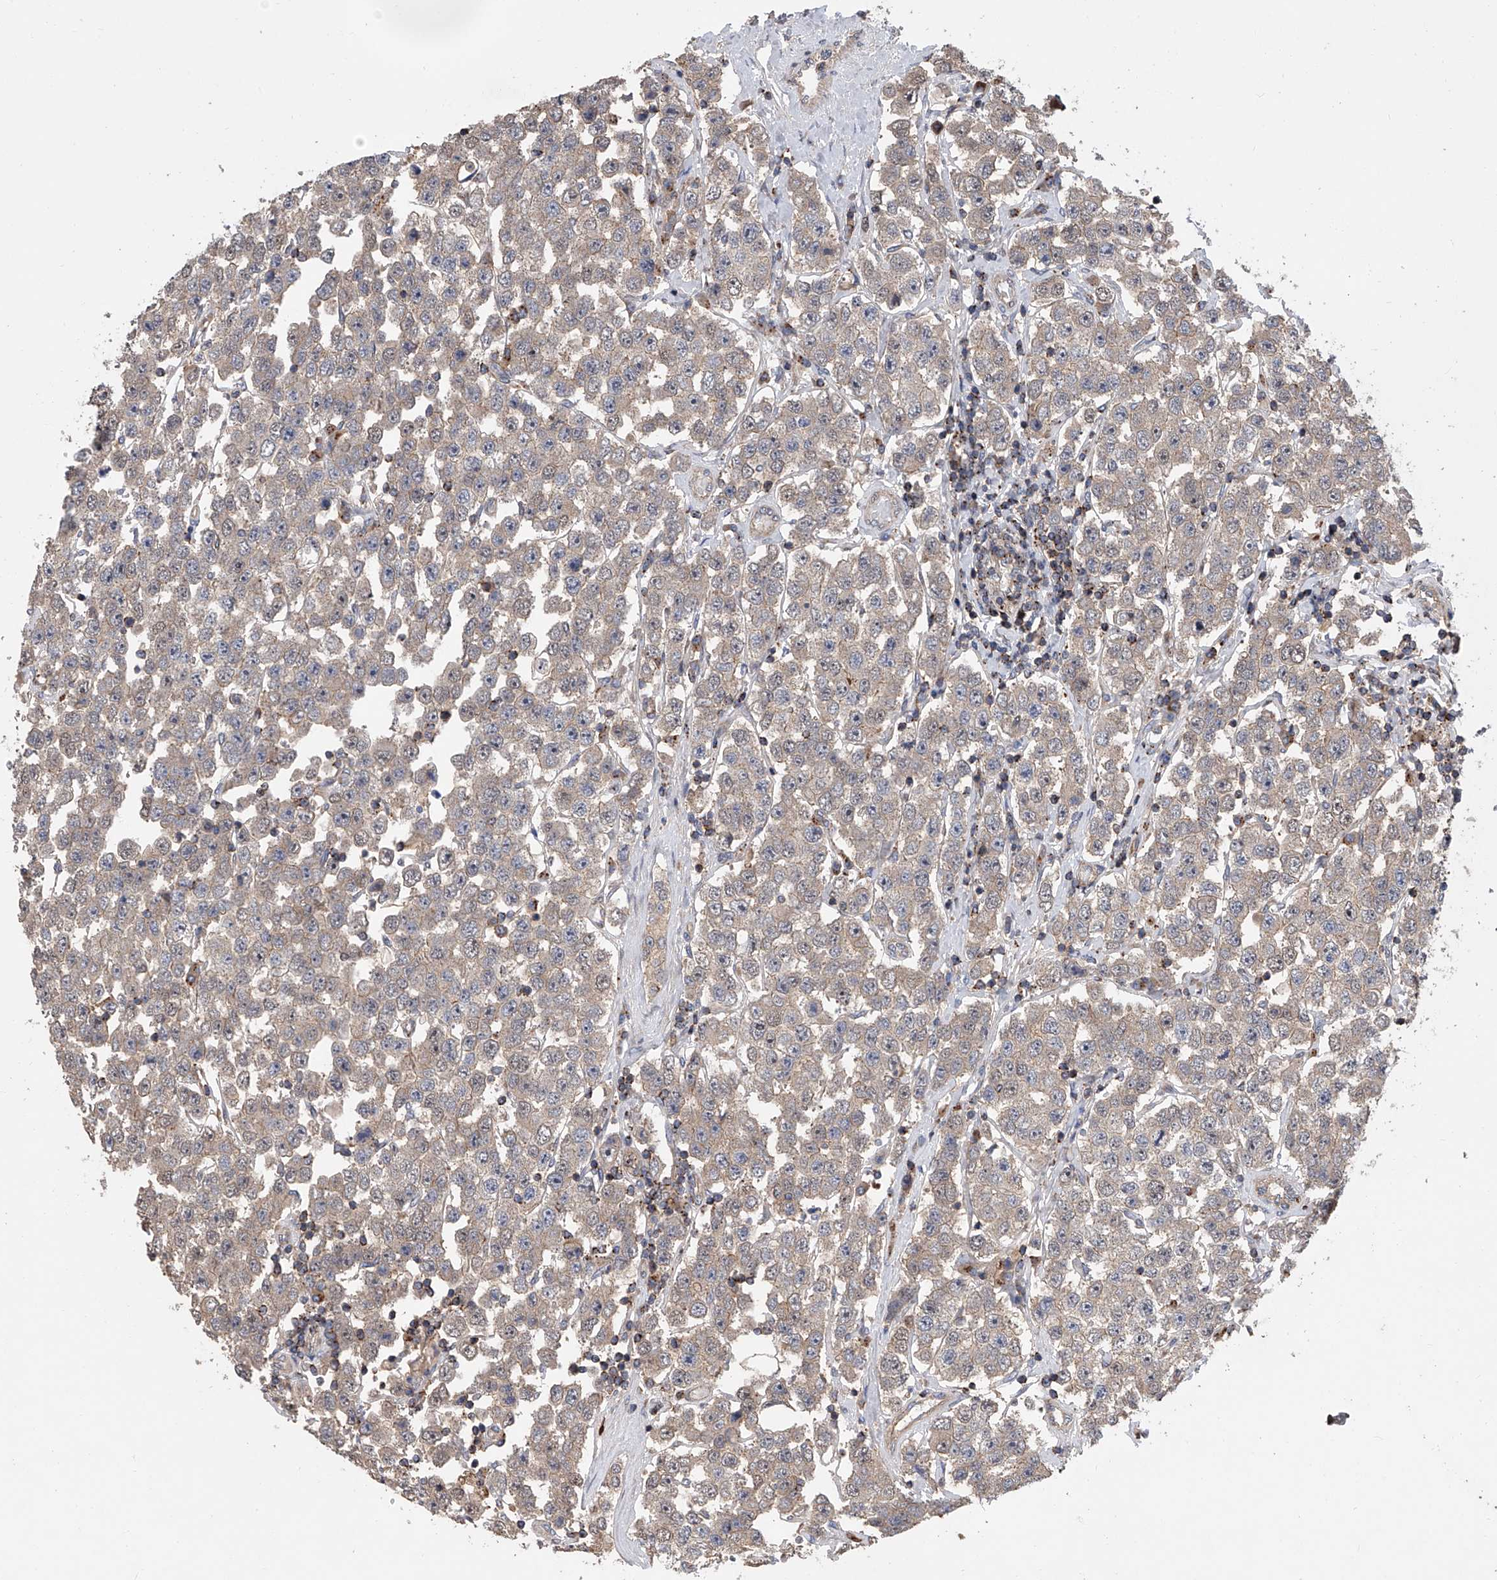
{"staining": {"intensity": "weak", "quantity": "25%-75%", "location": "cytoplasmic/membranous"}, "tissue": "testis cancer", "cell_type": "Tumor cells", "image_type": "cancer", "snomed": [{"axis": "morphology", "description": "Seminoma, NOS"}, {"axis": "topography", "description": "Testis"}], "caption": "Immunohistochemistry of human seminoma (testis) demonstrates low levels of weak cytoplasmic/membranous expression in about 25%-75% of tumor cells.", "gene": "USP47", "patient": {"sex": "male", "age": 28}}